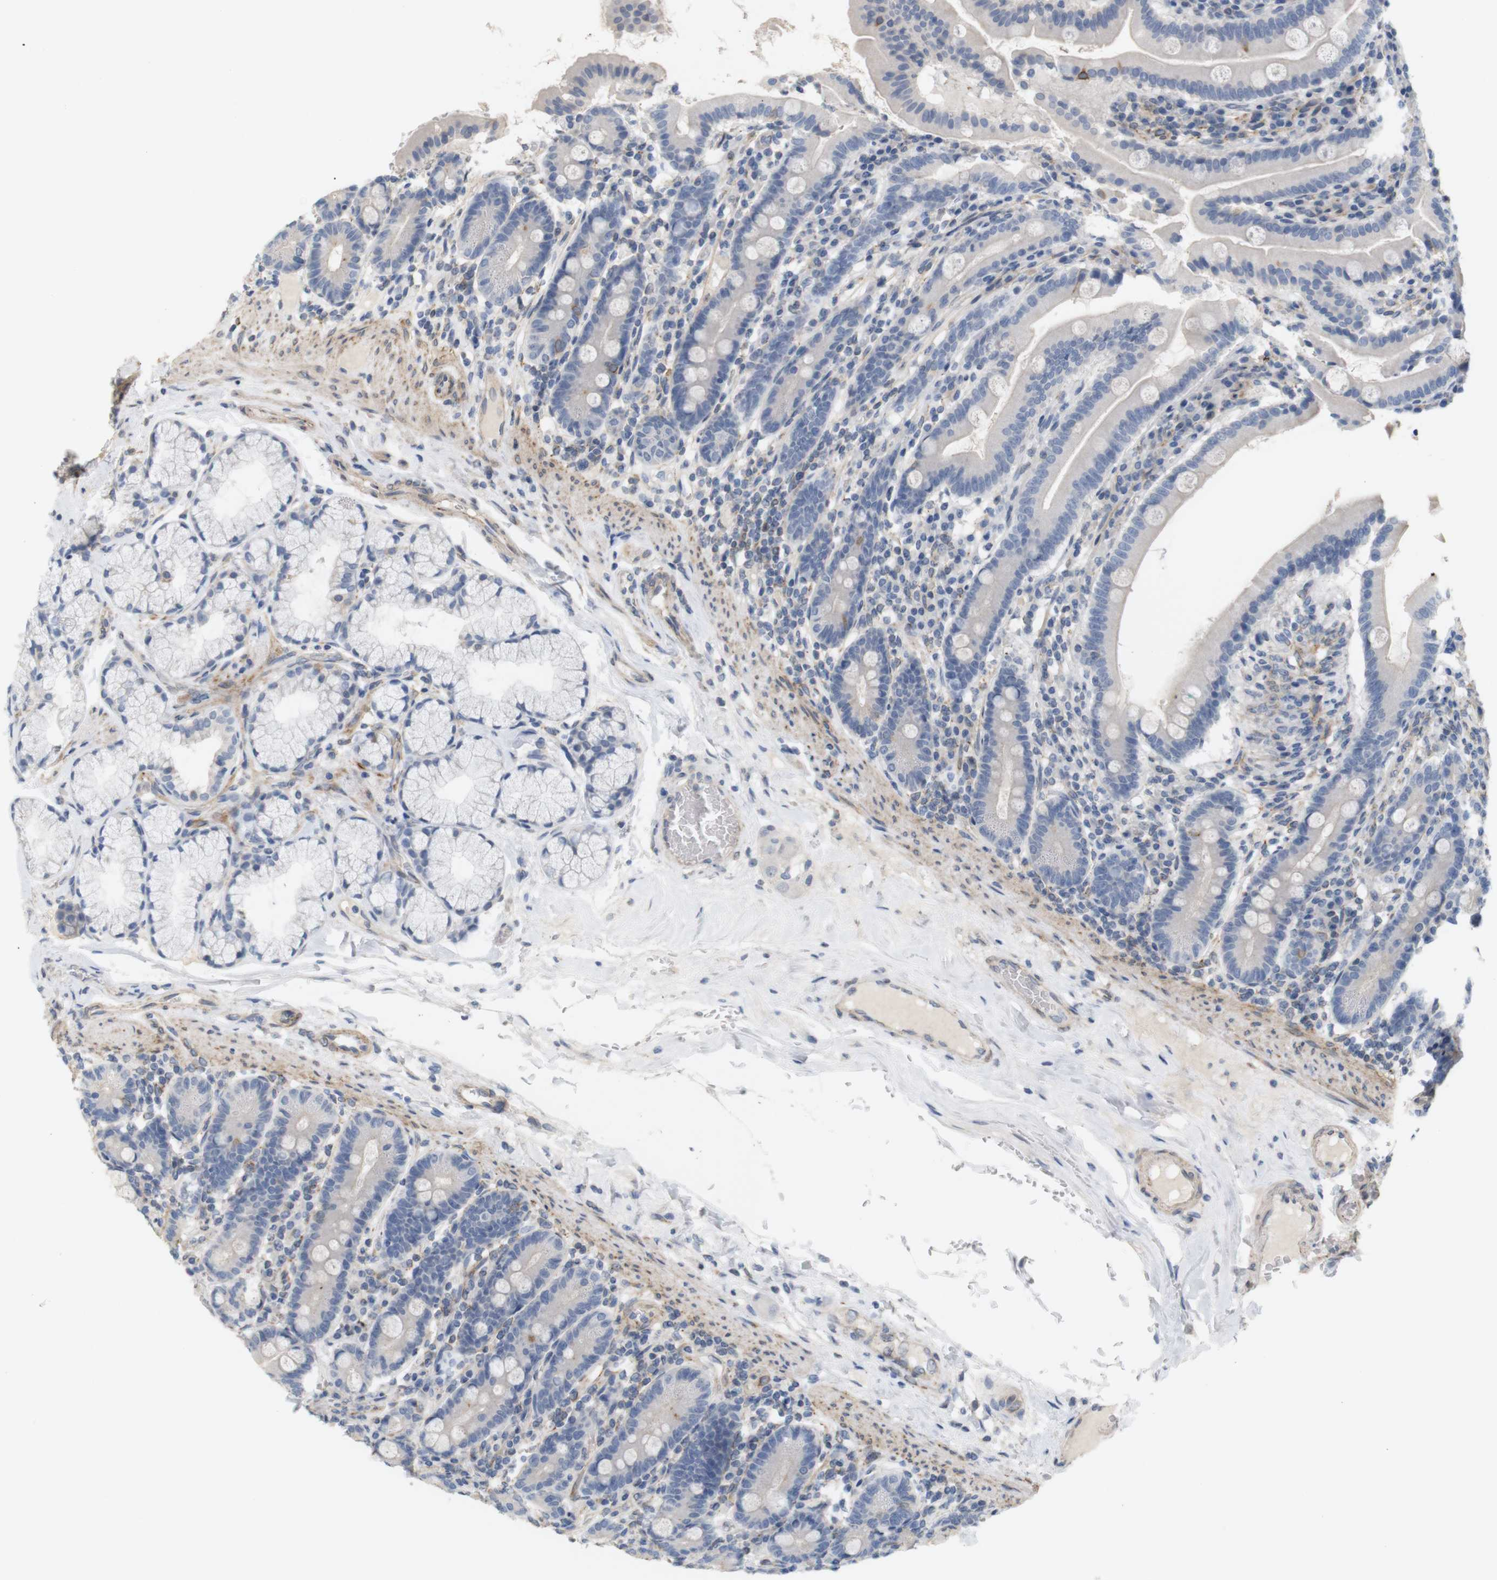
{"staining": {"intensity": "negative", "quantity": "none", "location": "none"}, "tissue": "duodenum", "cell_type": "Glandular cells", "image_type": "normal", "snomed": [{"axis": "morphology", "description": "Normal tissue, NOS"}, {"axis": "topography", "description": "Duodenum"}], "caption": "The immunohistochemistry (IHC) image has no significant expression in glandular cells of duodenum.", "gene": "ITPR1", "patient": {"sex": "male", "age": 50}}